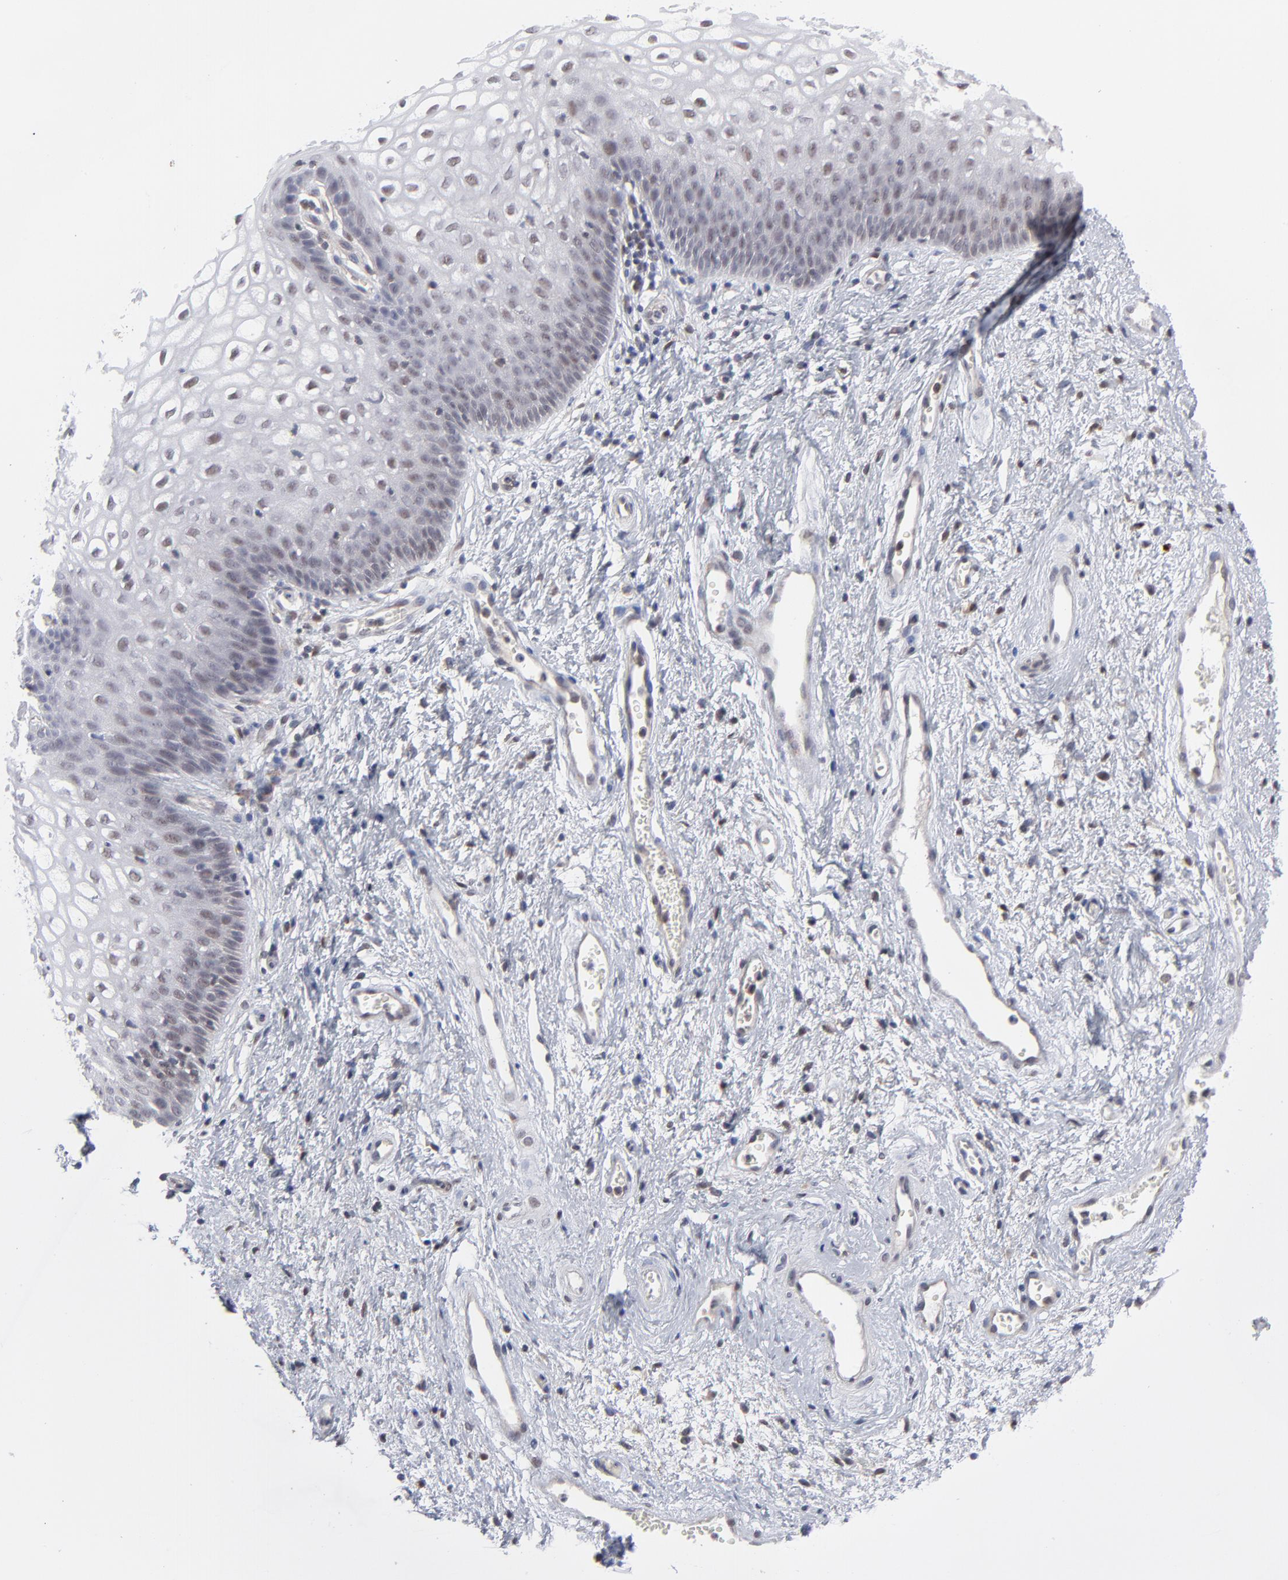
{"staining": {"intensity": "weak", "quantity": "<25%", "location": "nuclear"}, "tissue": "vagina", "cell_type": "Squamous epithelial cells", "image_type": "normal", "snomed": [{"axis": "morphology", "description": "Normal tissue, NOS"}, {"axis": "topography", "description": "Vagina"}], "caption": "Image shows no significant protein positivity in squamous epithelial cells of benign vagina.", "gene": "NBN", "patient": {"sex": "female", "age": 34}}